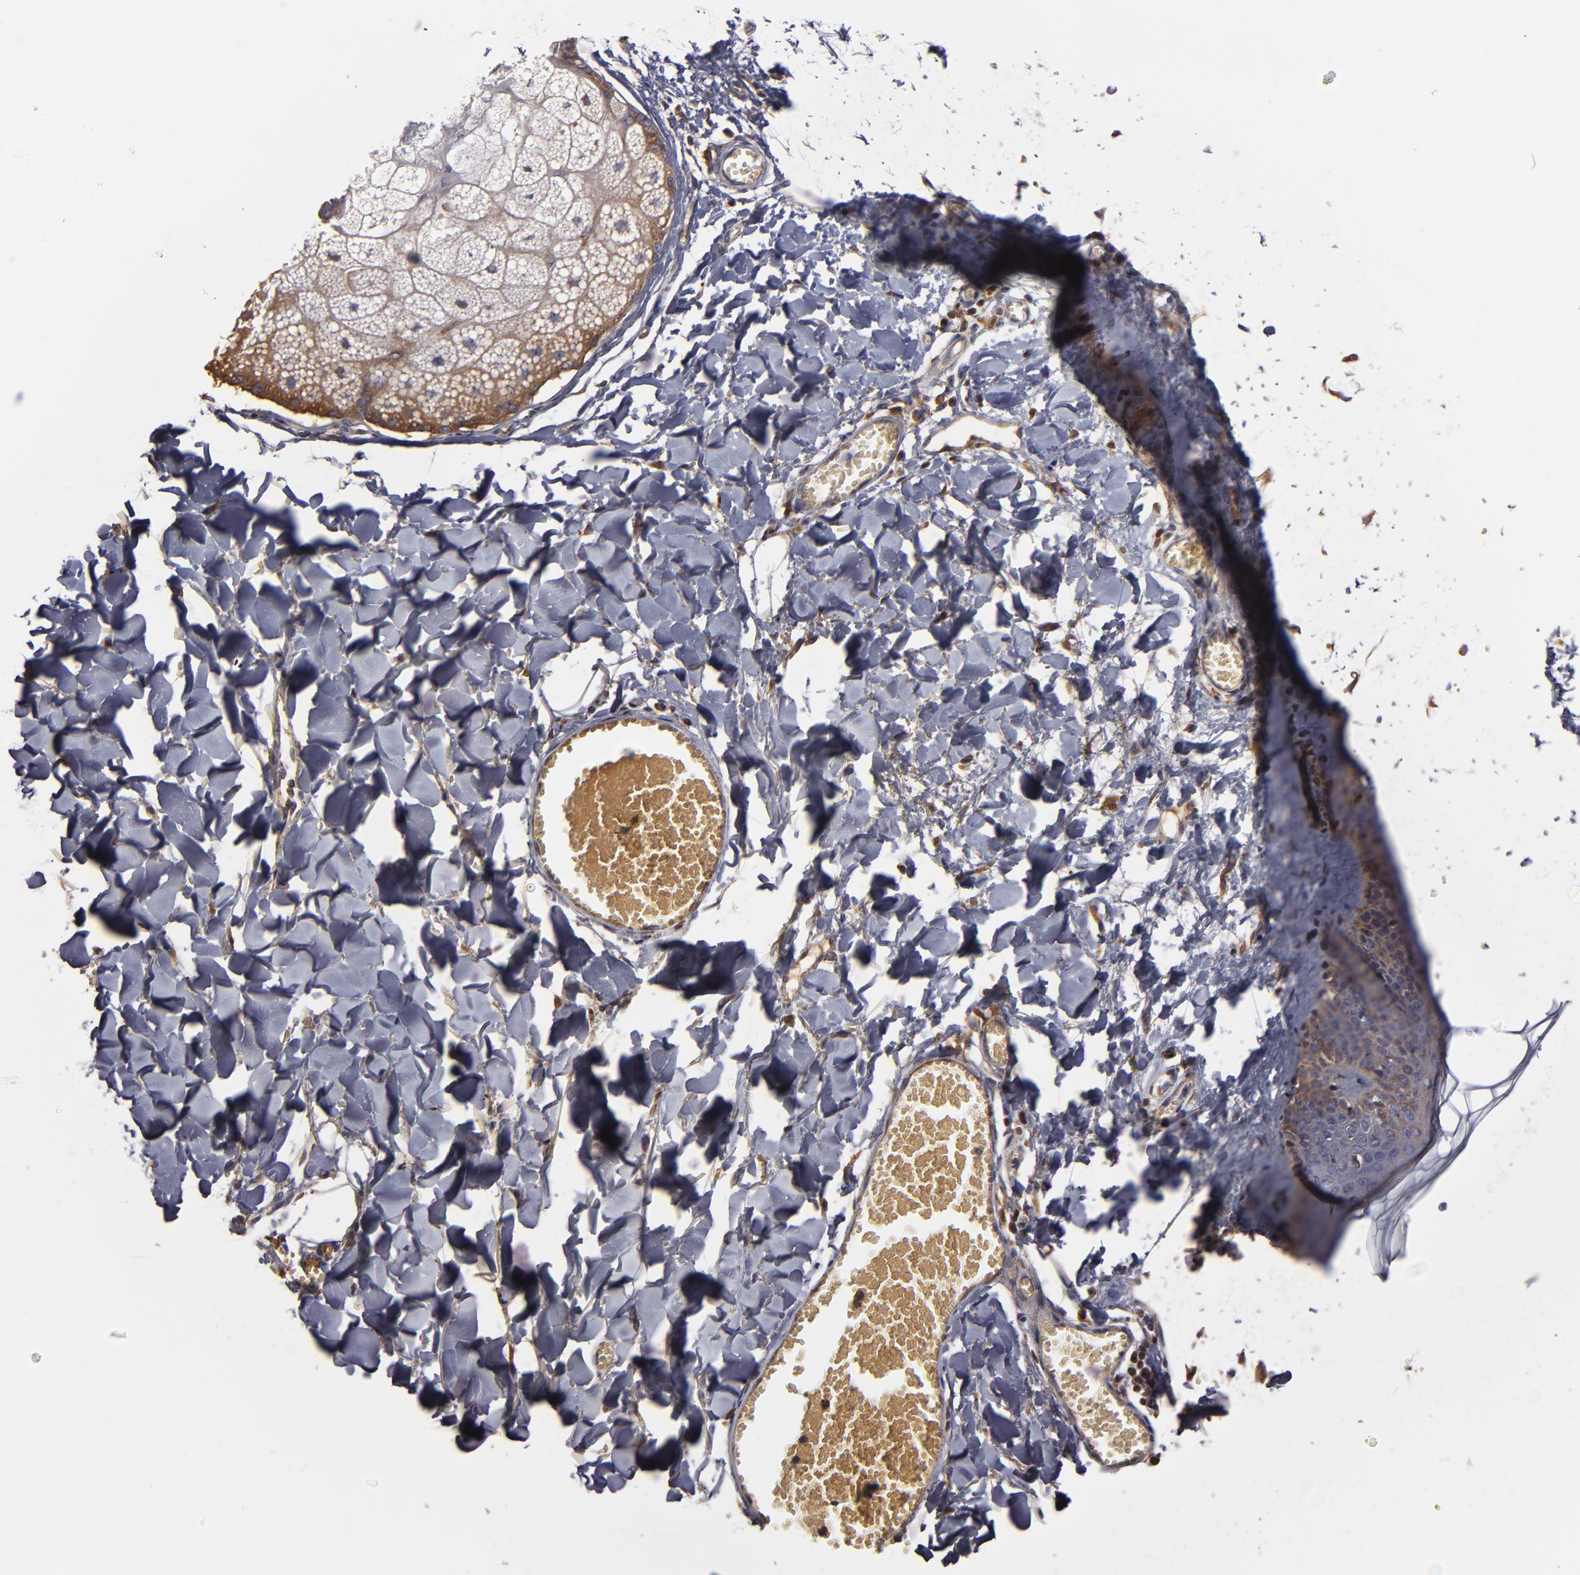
{"staining": {"intensity": "moderate", "quantity": "<25%", "location": "cytoplasmic/membranous"}, "tissue": "skin", "cell_type": "Keratinocytes", "image_type": "normal", "snomed": [{"axis": "morphology", "description": "Normal tissue, NOS"}, {"axis": "morphology", "description": "Sarcoma, NOS"}, {"axis": "topography", "description": "Skin"}, {"axis": "topography", "description": "Soft tissue"}], "caption": "An immunohistochemistry histopathology image of benign tissue is shown. Protein staining in brown shows moderate cytoplasmic/membranous positivity in skin within keratinocytes.", "gene": "CFB", "patient": {"sex": "female", "age": 51}}